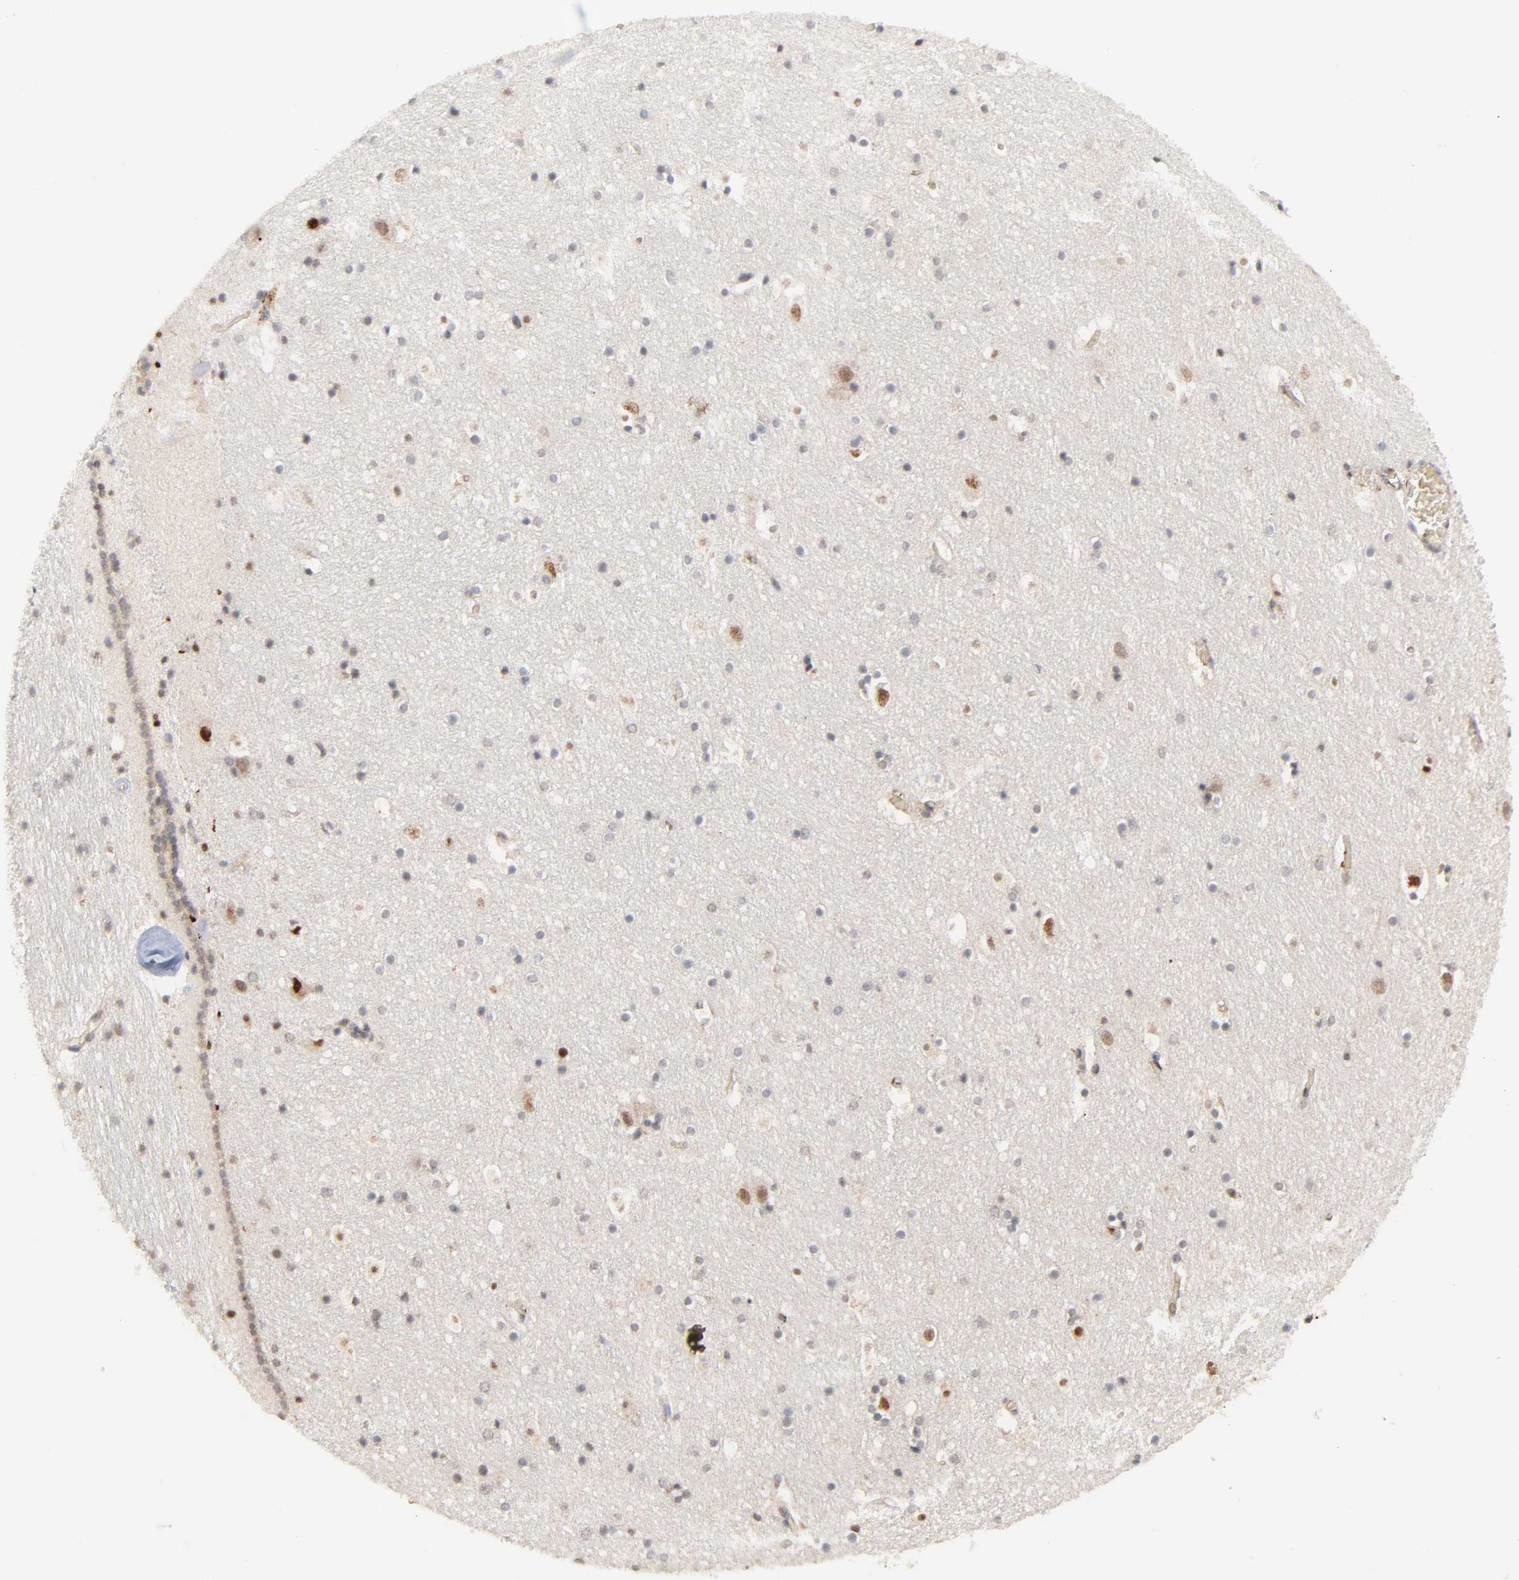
{"staining": {"intensity": "weak", "quantity": "<25%", "location": "cytoplasmic/membranous,nuclear"}, "tissue": "hippocampus", "cell_type": "Glial cells", "image_type": "normal", "snomed": [{"axis": "morphology", "description": "Normal tissue, NOS"}, {"axis": "topography", "description": "Hippocampus"}], "caption": "This histopathology image is of normal hippocampus stained with IHC to label a protein in brown with the nuclei are counter-stained blue. There is no positivity in glial cells.", "gene": "CASP10", "patient": {"sex": "male", "age": 45}}